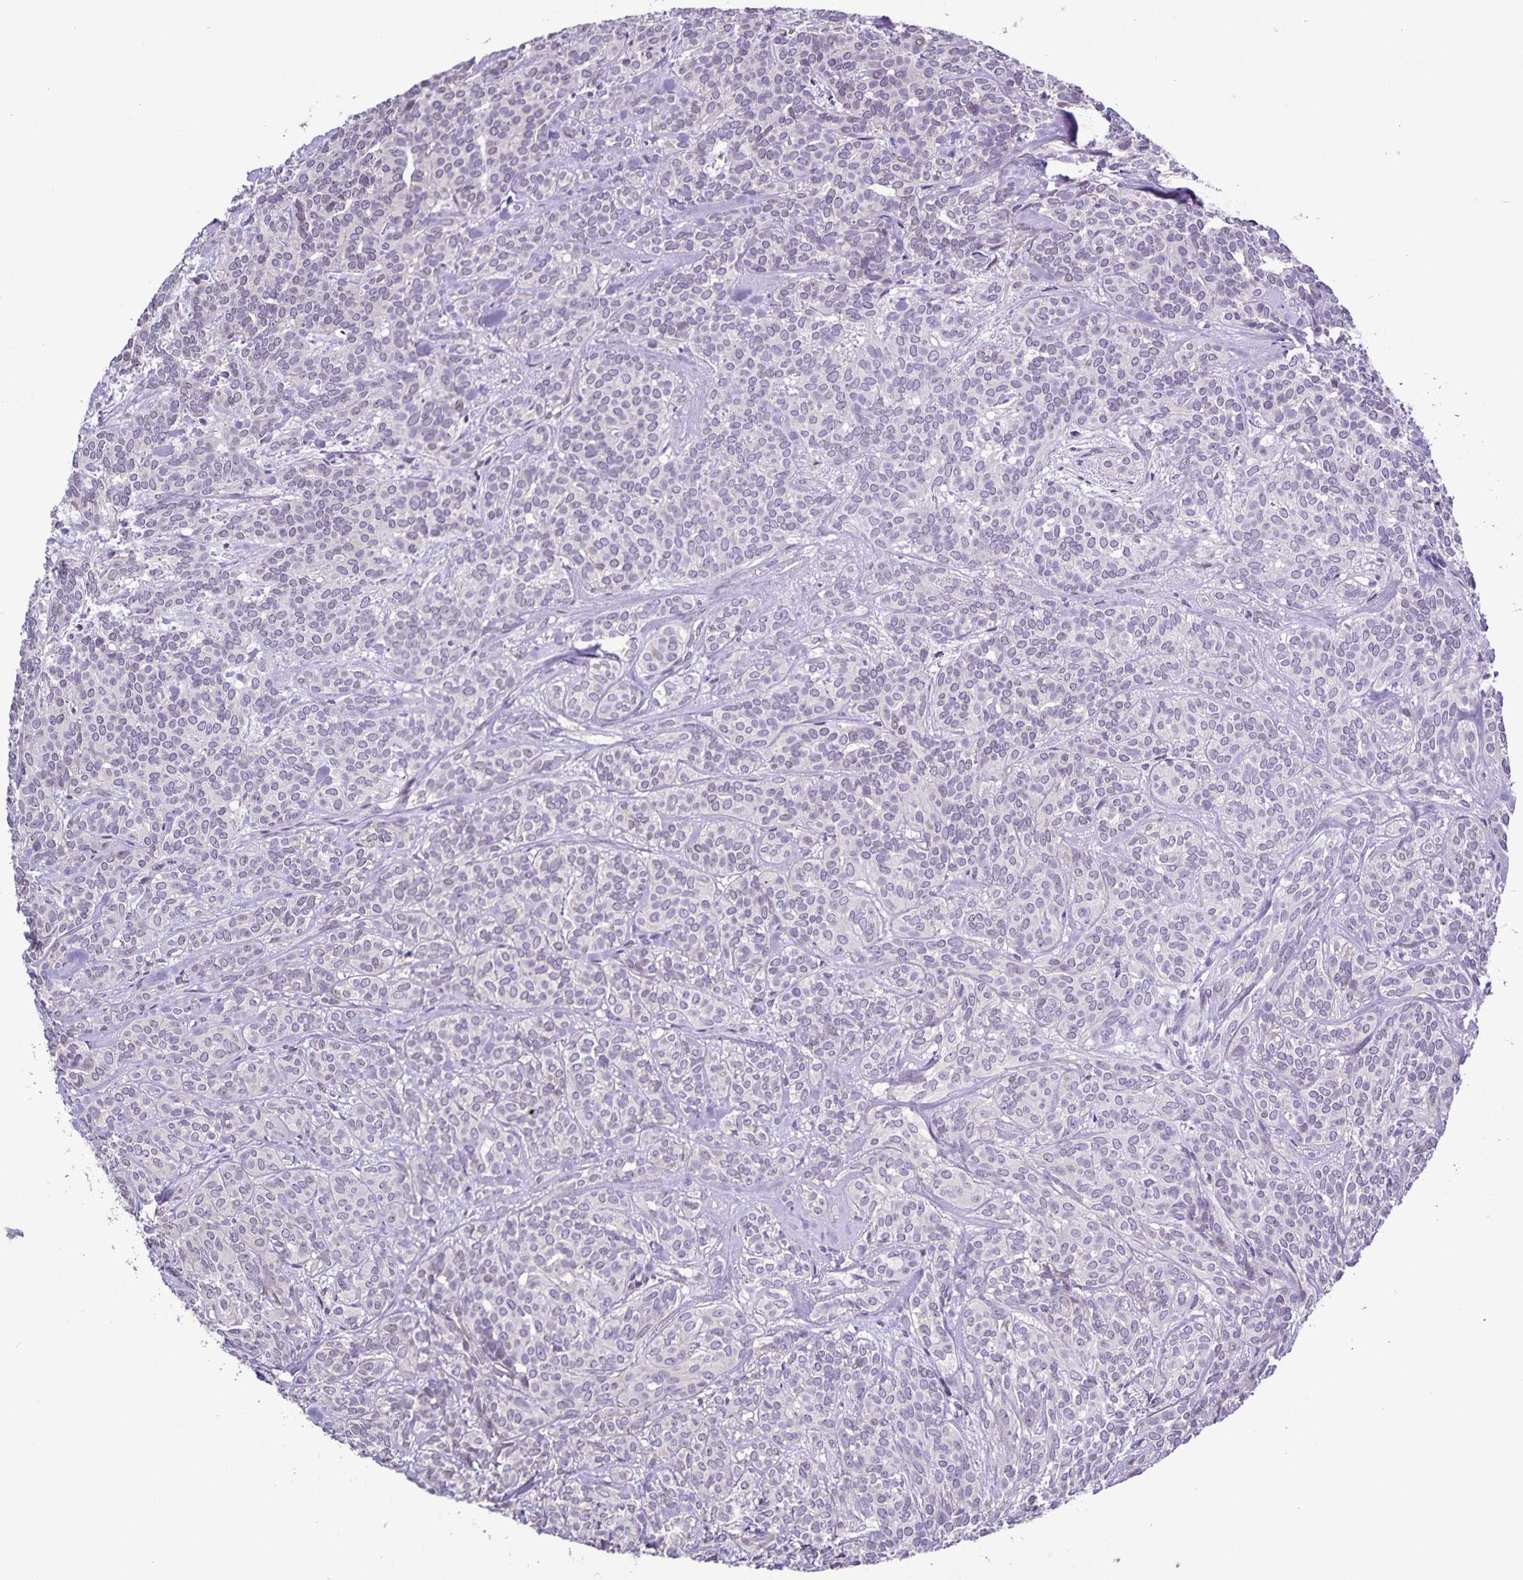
{"staining": {"intensity": "negative", "quantity": "none", "location": "none"}, "tissue": "head and neck cancer", "cell_type": "Tumor cells", "image_type": "cancer", "snomed": [{"axis": "morphology", "description": "Adenocarcinoma, NOS"}, {"axis": "topography", "description": "Head-Neck"}], "caption": "Immunohistochemistry of human head and neck cancer (adenocarcinoma) demonstrates no expression in tumor cells. (Stains: DAB (3,3'-diaminobenzidine) immunohistochemistry (IHC) with hematoxylin counter stain, Microscopy: brightfield microscopy at high magnification).", "gene": "ONECUT2", "patient": {"sex": "female", "age": 57}}